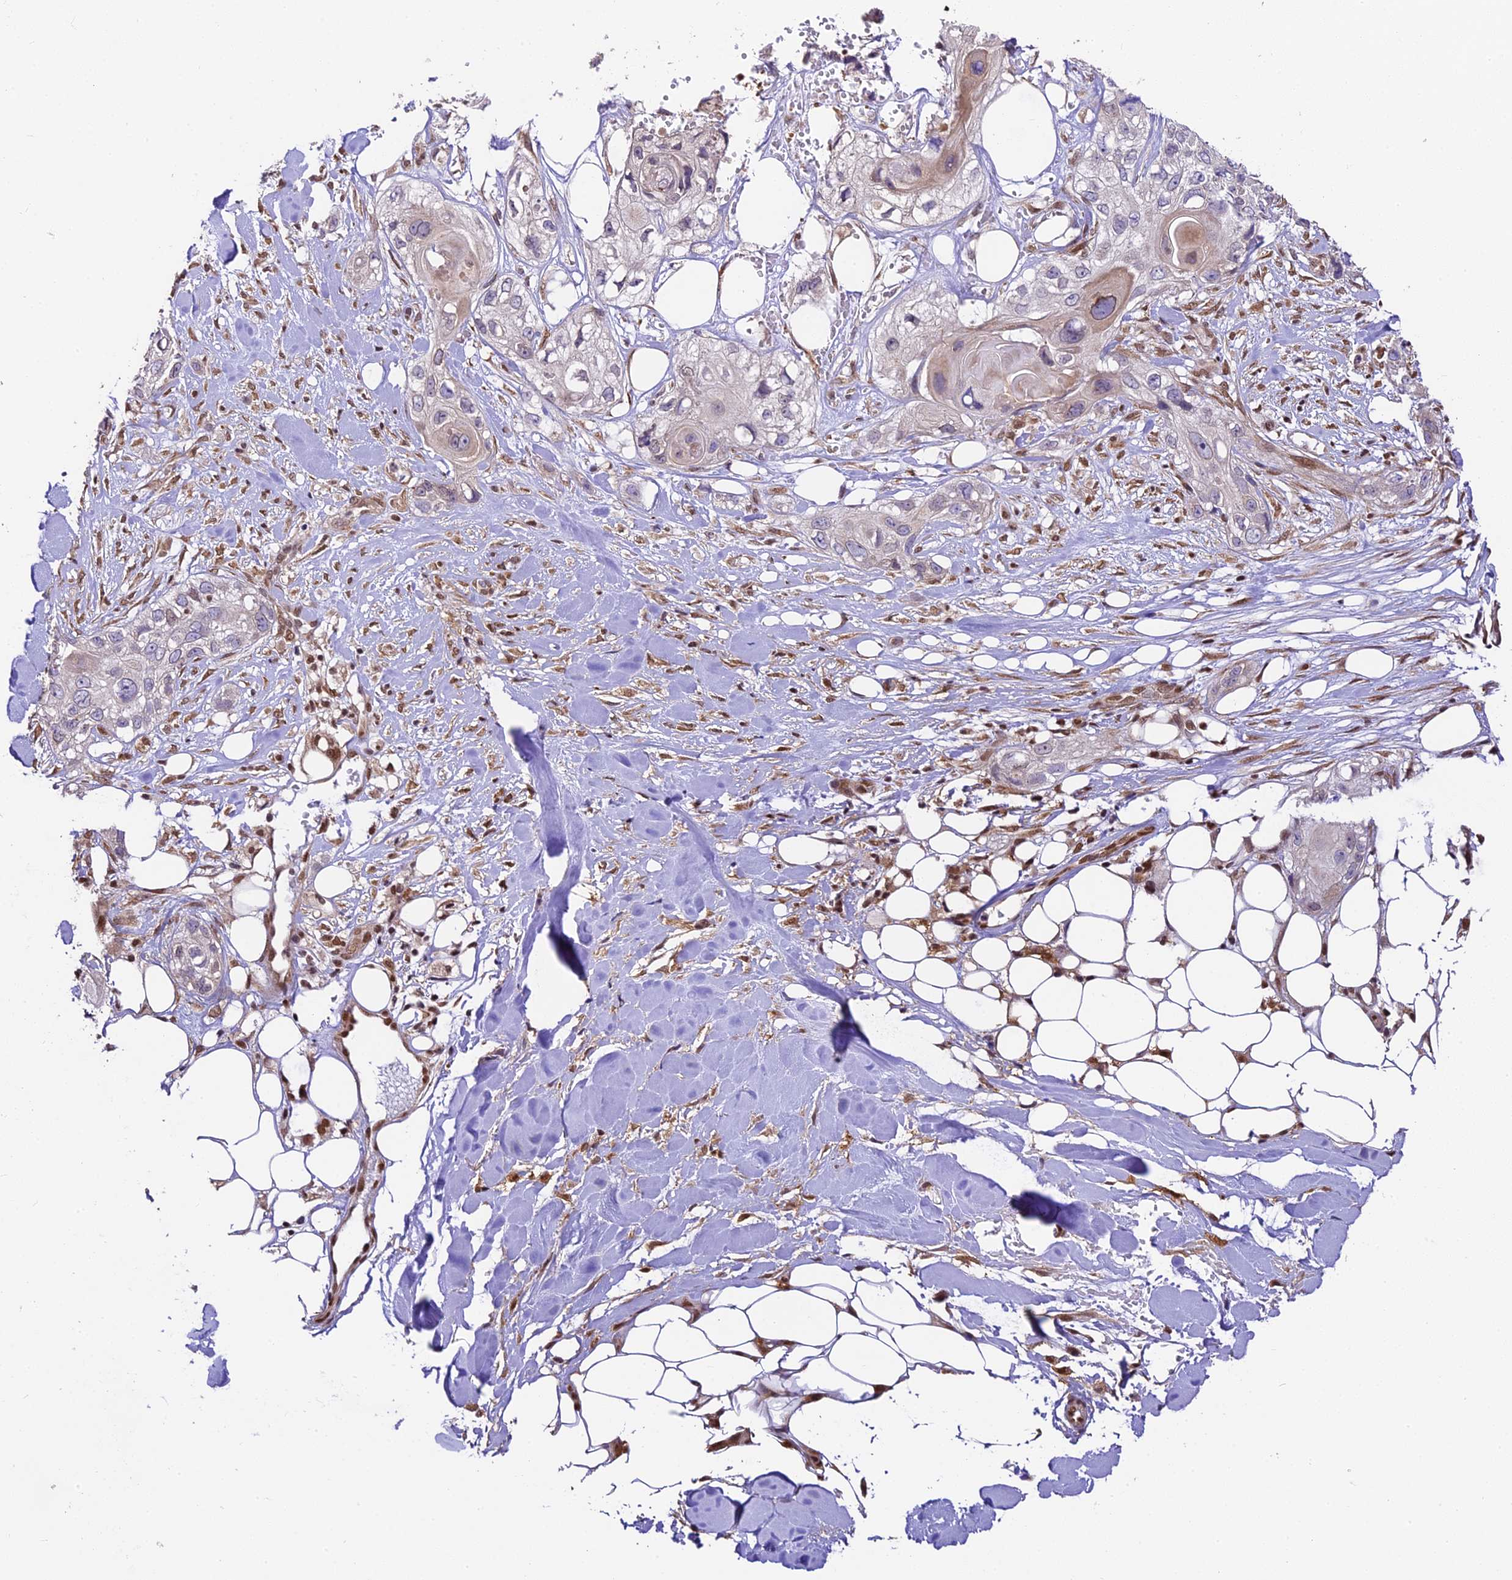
{"staining": {"intensity": "moderate", "quantity": "<25%", "location": "cytoplasmic/membranous"}, "tissue": "skin cancer", "cell_type": "Tumor cells", "image_type": "cancer", "snomed": [{"axis": "morphology", "description": "Normal tissue, NOS"}, {"axis": "morphology", "description": "Squamous cell carcinoma, NOS"}, {"axis": "topography", "description": "Skin"}], "caption": "Skin cancer stained with a brown dye demonstrates moderate cytoplasmic/membranous positive positivity in about <25% of tumor cells.", "gene": "TRIM22", "patient": {"sex": "male", "age": 72}}